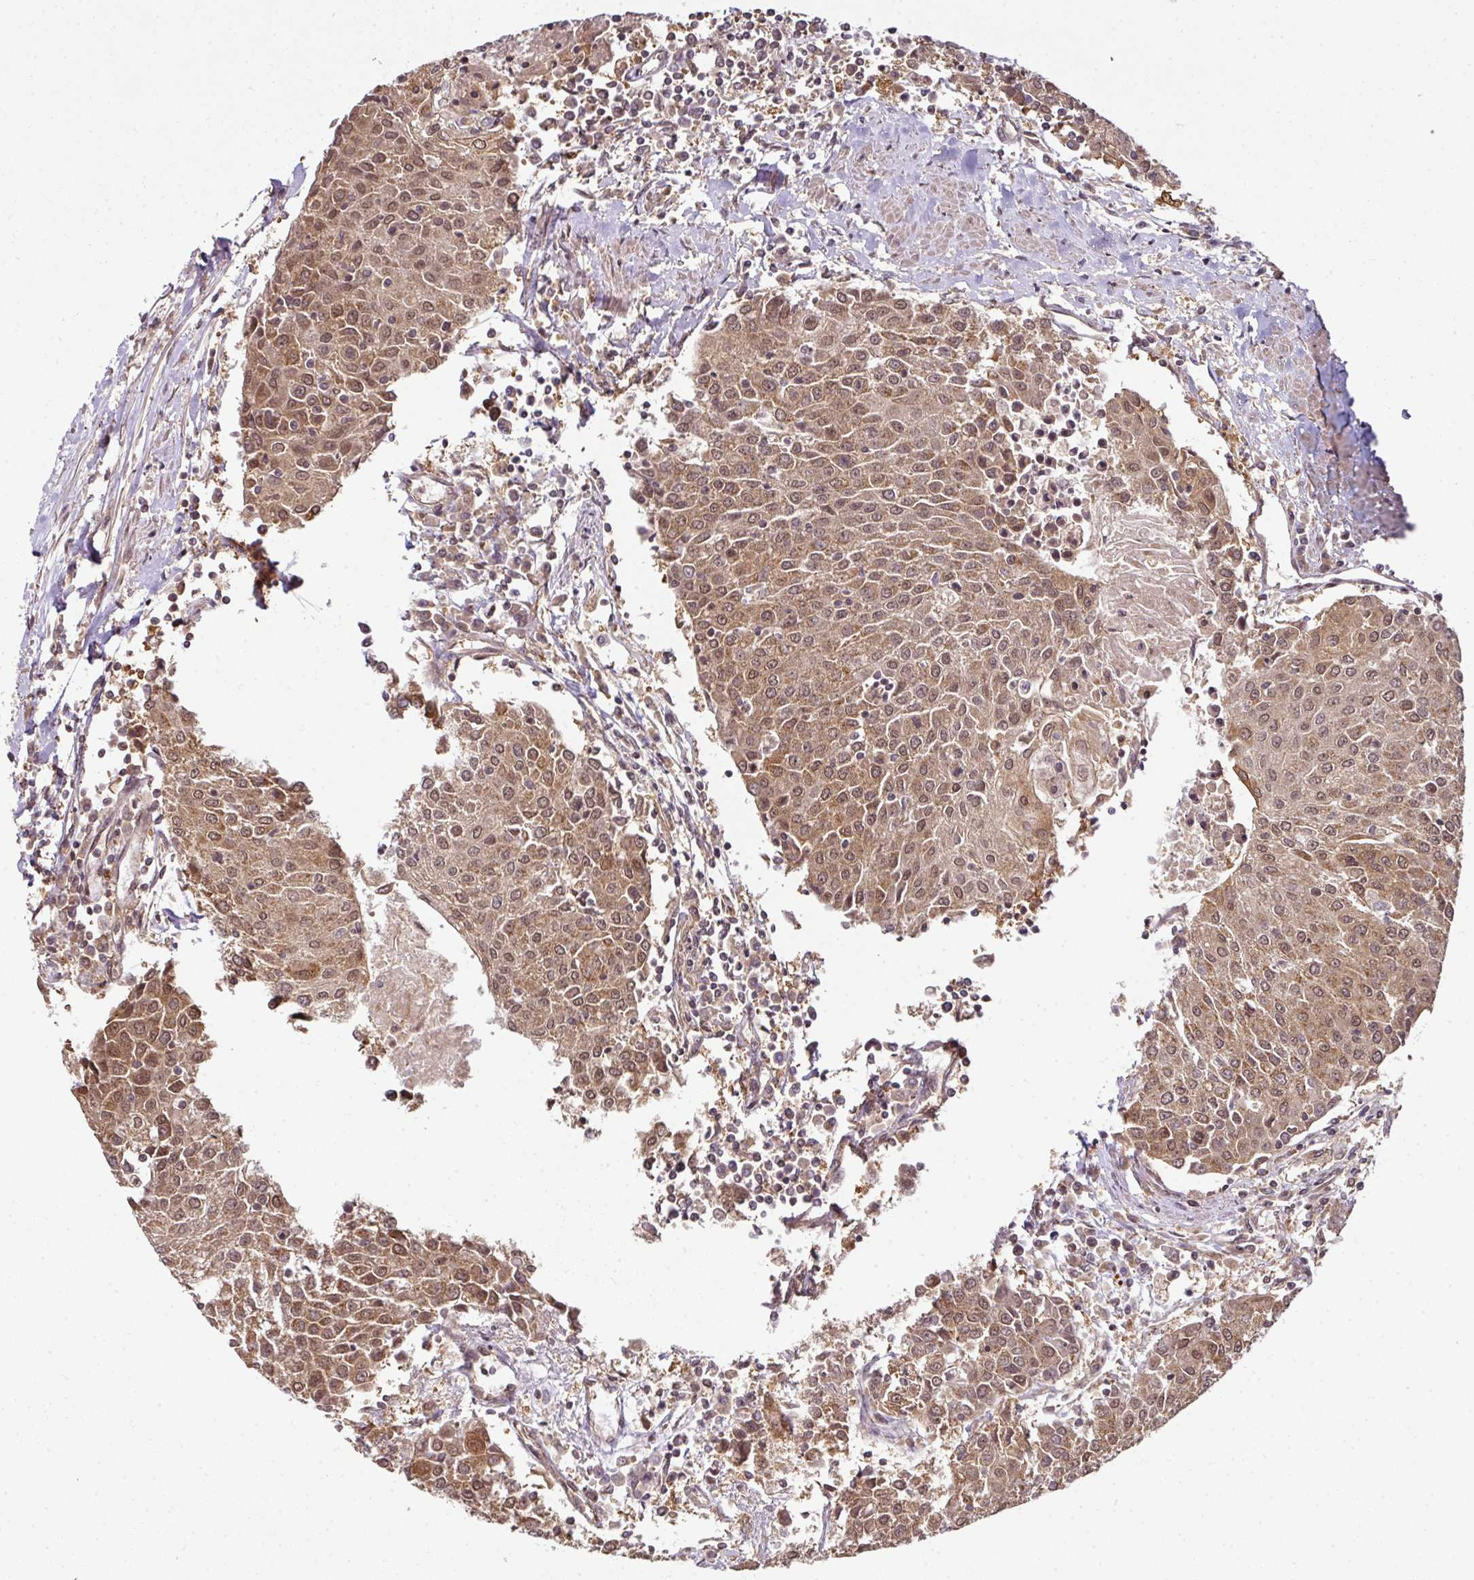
{"staining": {"intensity": "moderate", "quantity": ">75%", "location": "cytoplasmic/membranous,nuclear"}, "tissue": "urothelial cancer", "cell_type": "Tumor cells", "image_type": "cancer", "snomed": [{"axis": "morphology", "description": "Urothelial carcinoma, High grade"}, {"axis": "topography", "description": "Urinary bladder"}], "caption": "High-magnification brightfield microscopy of high-grade urothelial carcinoma stained with DAB (3,3'-diaminobenzidine) (brown) and counterstained with hematoxylin (blue). tumor cells exhibit moderate cytoplasmic/membranous and nuclear positivity is present in about>75% of cells.", "gene": "ANKRD18A", "patient": {"sex": "female", "age": 85}}